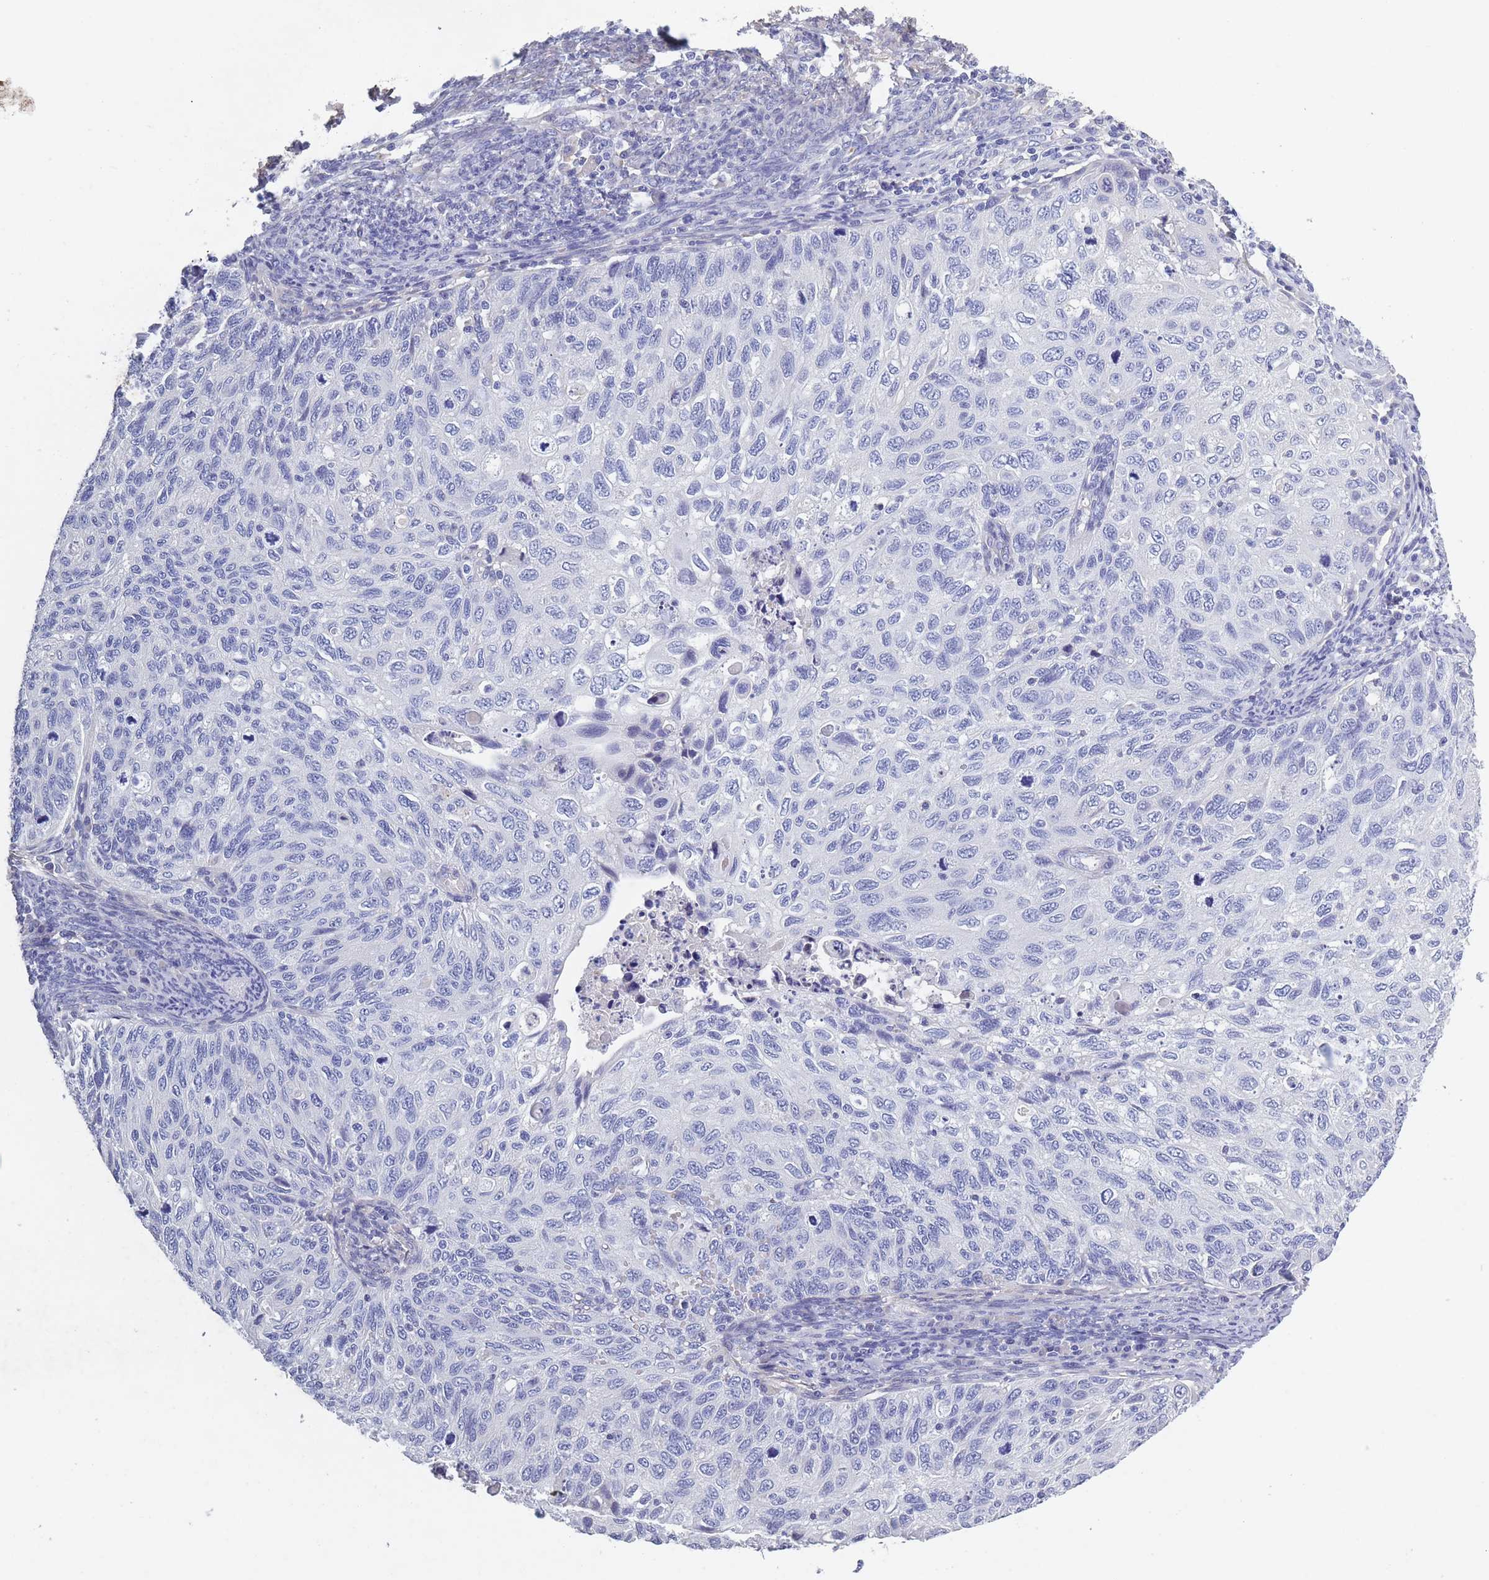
{"staining": {"intensity": "negative", "quantity": "none", "location": "none"}, "tissue": "cervical cancer", "cell_type": "Tumor cells", "image_type": "cancer", "snomed": [{"axis": "morphology", "description": "Squamous cell carcinoma, NOS"}, {"axis": "topography", "description": "Cervix"}], "caption": "There is no significant staining in tumor cells of cervical cancer (squamous cell carcinoma). (DAB immunohistochemistry (IHC) visualized using brightfield microscopy, high magnification).", "gene": "OR4C5", "patient": {"sex": "female", "age": 70}}